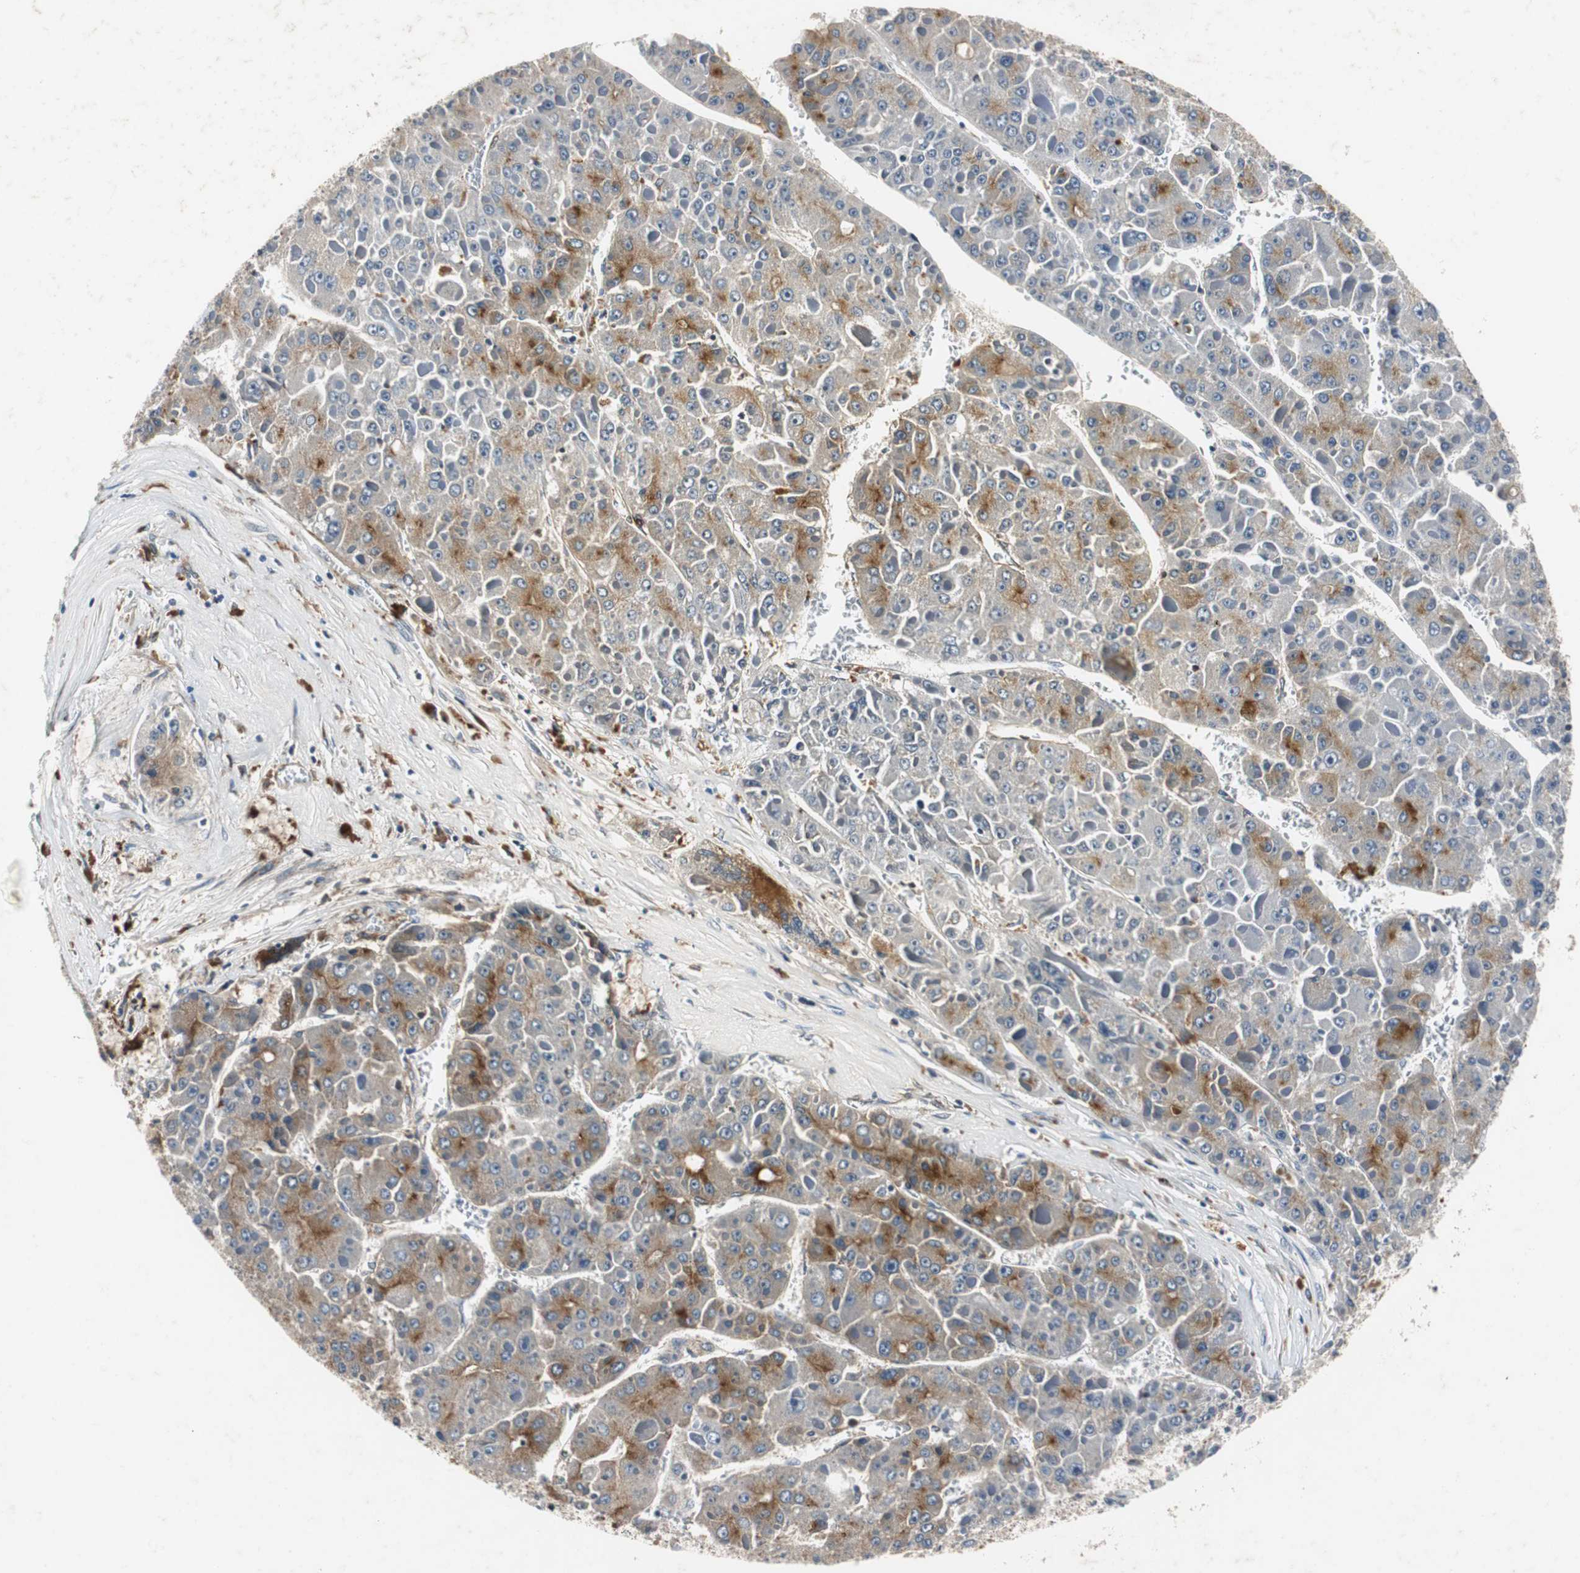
{"staining": {"intensity": "moderate", "quantity": "<25%", "location": "cytoplasmic/membranous"}, "tissue": "liver cancer", "cell_type": "Tumor cells", "image_type": "cancer", "snomed": [{"axis": "morphology", "description": "Carcinoma, Hepatocellular, NOS"}, {"axis": "topography", "description": "Liver"}], "caption": "Immunohistochemical staining of human hepatocellular carcinoma (liver) exhibits low levels of moderate cytoplasmic/membranous expression in about <25% of tumor cells.", "gene": "SORT1", "patient": {"sex": "female", "age": 73}}